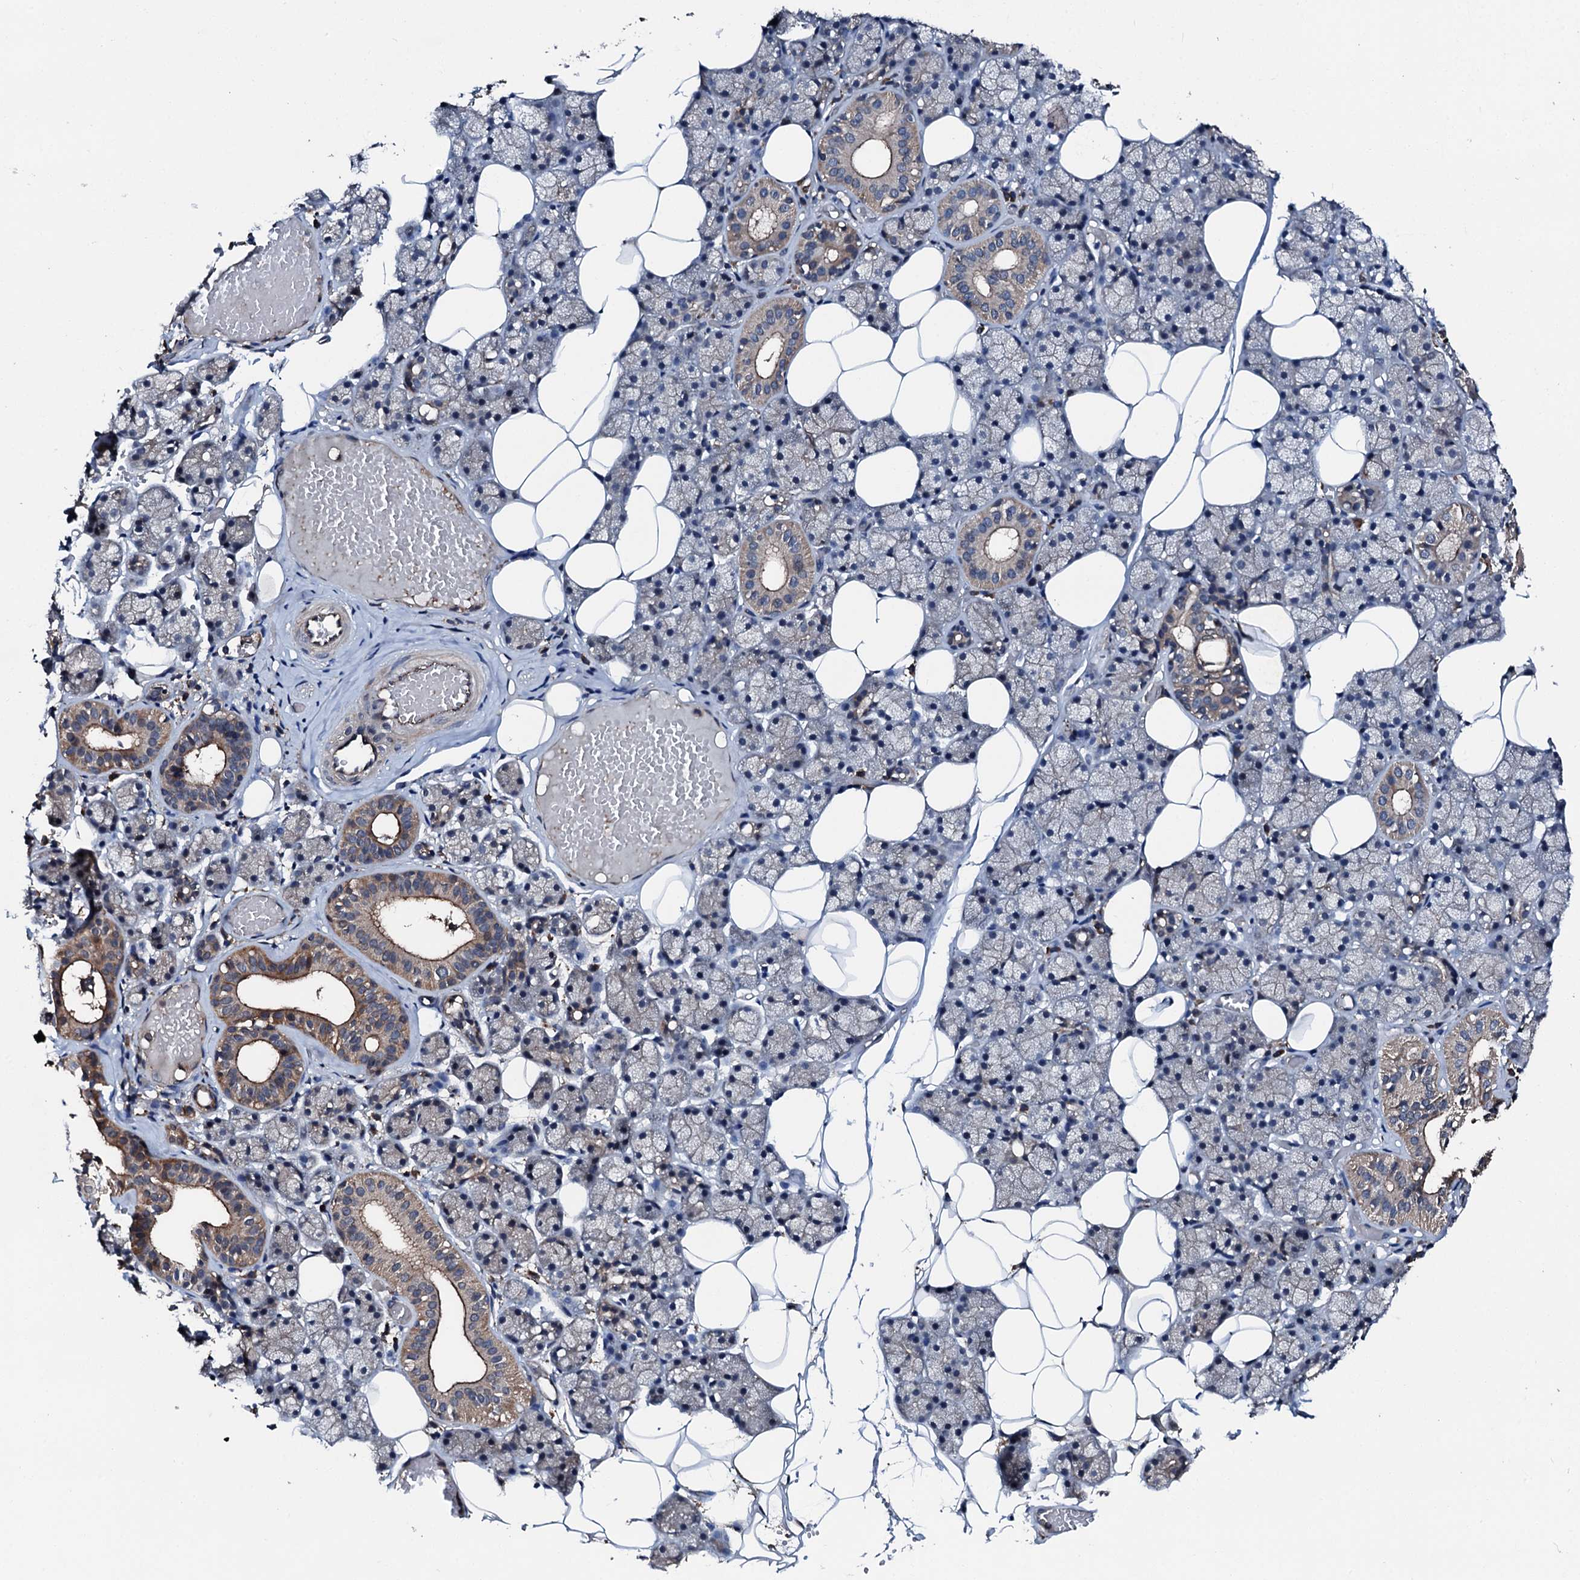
{"staining": {"intensity": "strong", "quantity": "<25%", "location": "cytoplasmic/membranous"}, "tissue": "salivary gland", "cell_type": "Glandular cells", "image_type": "normal", "snomed": [{"axis": "morphology", "description": "Normal tissue, NOS"}, {"axis": "topography", "description": "Salivary gland"}], "caption": "DAB (3,3'-diaminobenzidine) immunohistochemical staining of benign human salivary gland shows strong cytoplasmic/membranous protein positivity in approximately <25% of glandular cells. (DAB = brown stain, brightfield microscopy at high magnification).", "gene": "FGD4", "patient": {"sex": "female", "age": 33}}